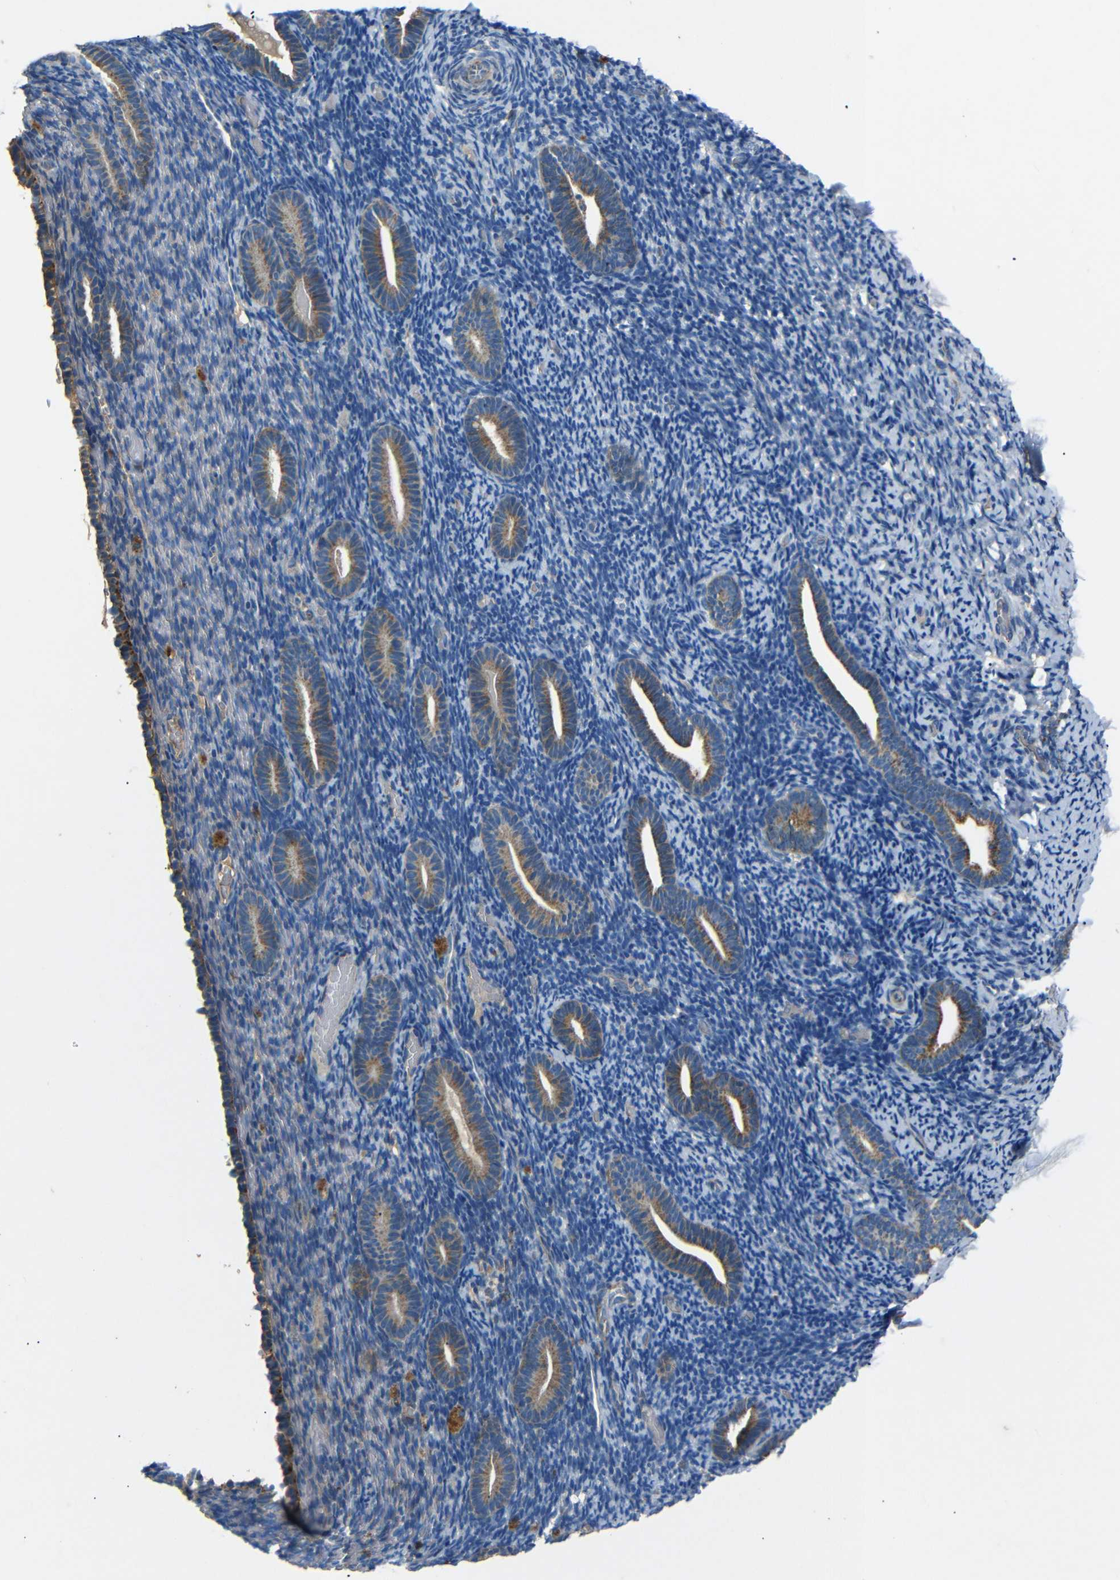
{"staining": {"intensity": "weak", "quantity": "<25%", "location": "cytoplasmic/membranous"}, "tissue": "endometrium", "cell_type": "Cells in endometrial stroma", "image_type": "normal", "snomed": [{"axis": "morphology", "description": "Normal tissue, NOS"}, {"axis": "topography", "description": "Endometrium"}], "caption": "IHC micrograph of unremarkable endometrium: human endometrium stained with DAB shows no significant protein expression in cells in endometrial stroma. Nuclei are stained in blue.", "gene": "NETO2", "patient": {"sex": "female", "age": 51}}